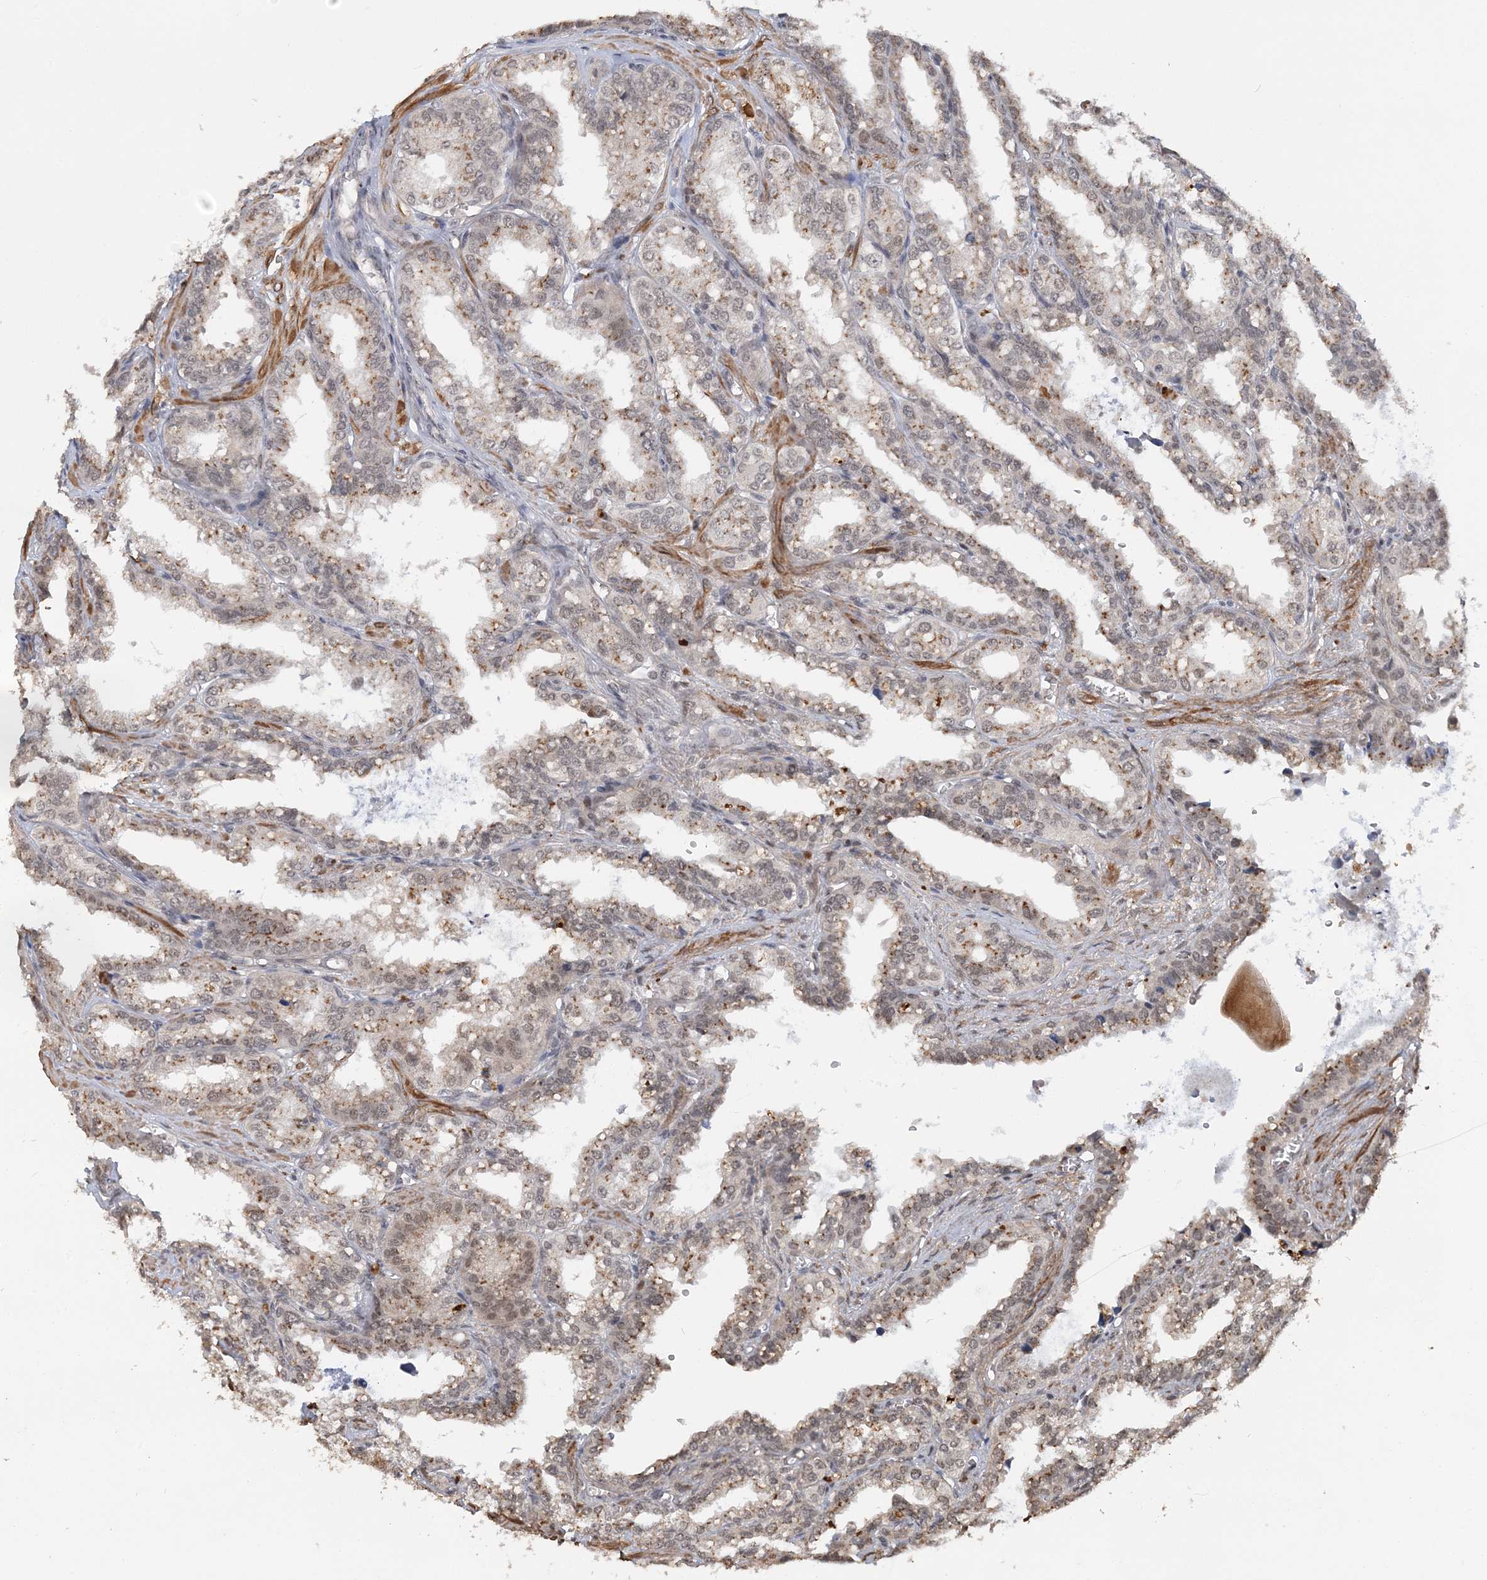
{"staining": {"intensity": "weak", "quantity": "25%-75%", "location": "cytoplasmic/membranous"}, "tissue": "seminal vesicle", "cell_type": "Glandular cells", "image_type": "normal", "snomed": [{"axis": "morphology", "description": "Normal tissue, NOS"}, {"axis": "topography", "description": "Prostate"}, {"axis": "topography", "description": "Seminal veicle"}], "caption": "This image exhibits IHC staining of normal seminal vesicle, with low weak cytoplasmic/membranous staining in about 25%-75% of glandular cells.", "gene": "TSHZ2", "patient": {"sex": "male", "age": 51}}